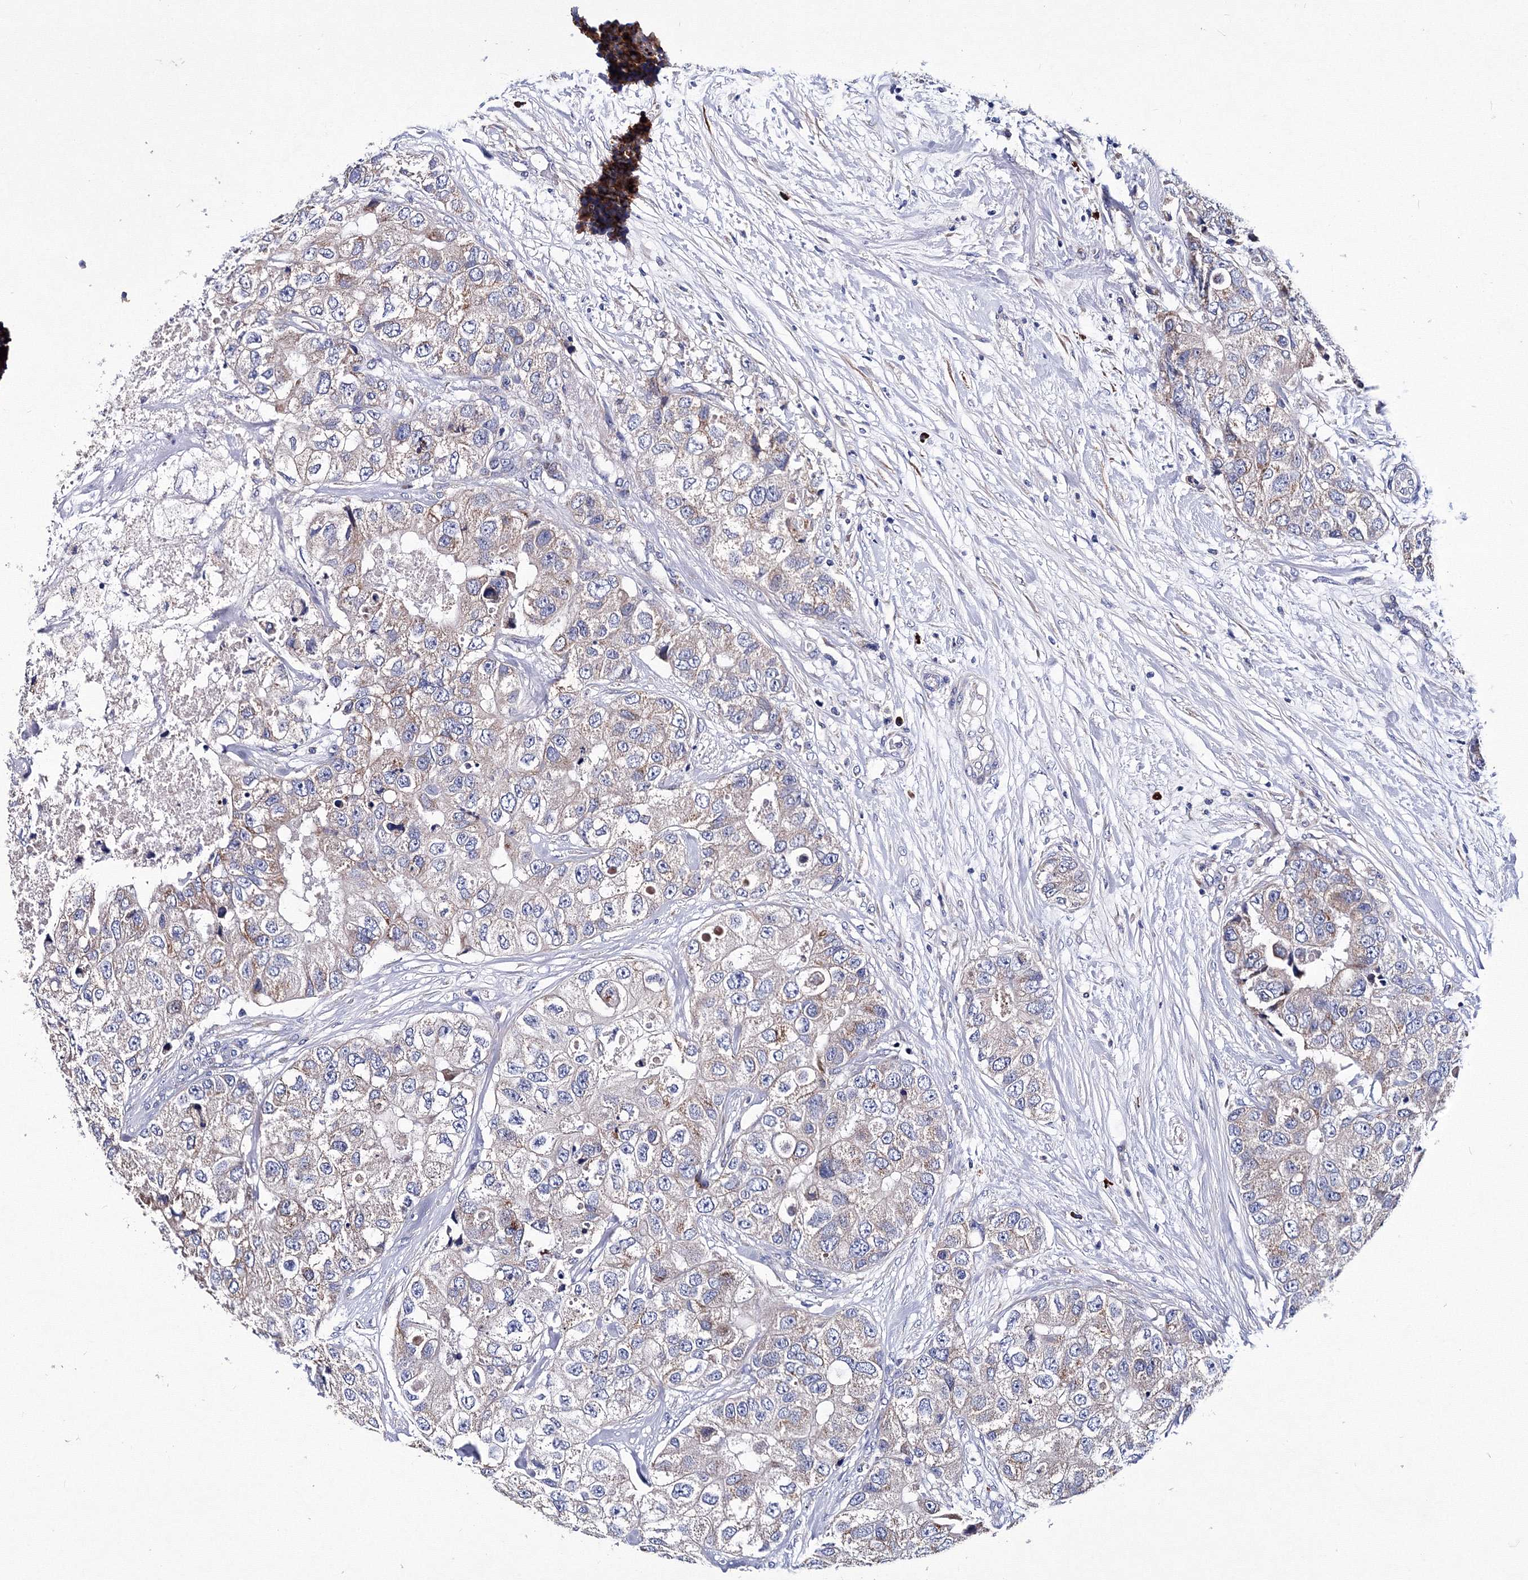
{"staining": {"intensity": "weak", "quantity": ">75%", "location": "cytoplasmic/membranous"}, "tissue": "breast cancer", "cell_type": "Tumor cells", "image_type": "cancer", "snomed": [{"axis": "morphology", "description": "Duct carcinoma"}, {"axis": "topography", "description": "Breast"}], "caption": "Breast intraductal carcinoma was stained to show a protein in brown. There is low levels of weak cytoplasmic/membranous staining in about >75% of tumor cells.", "gene": "TRPM2", "patient": {"sex": "female", "age": 62}}